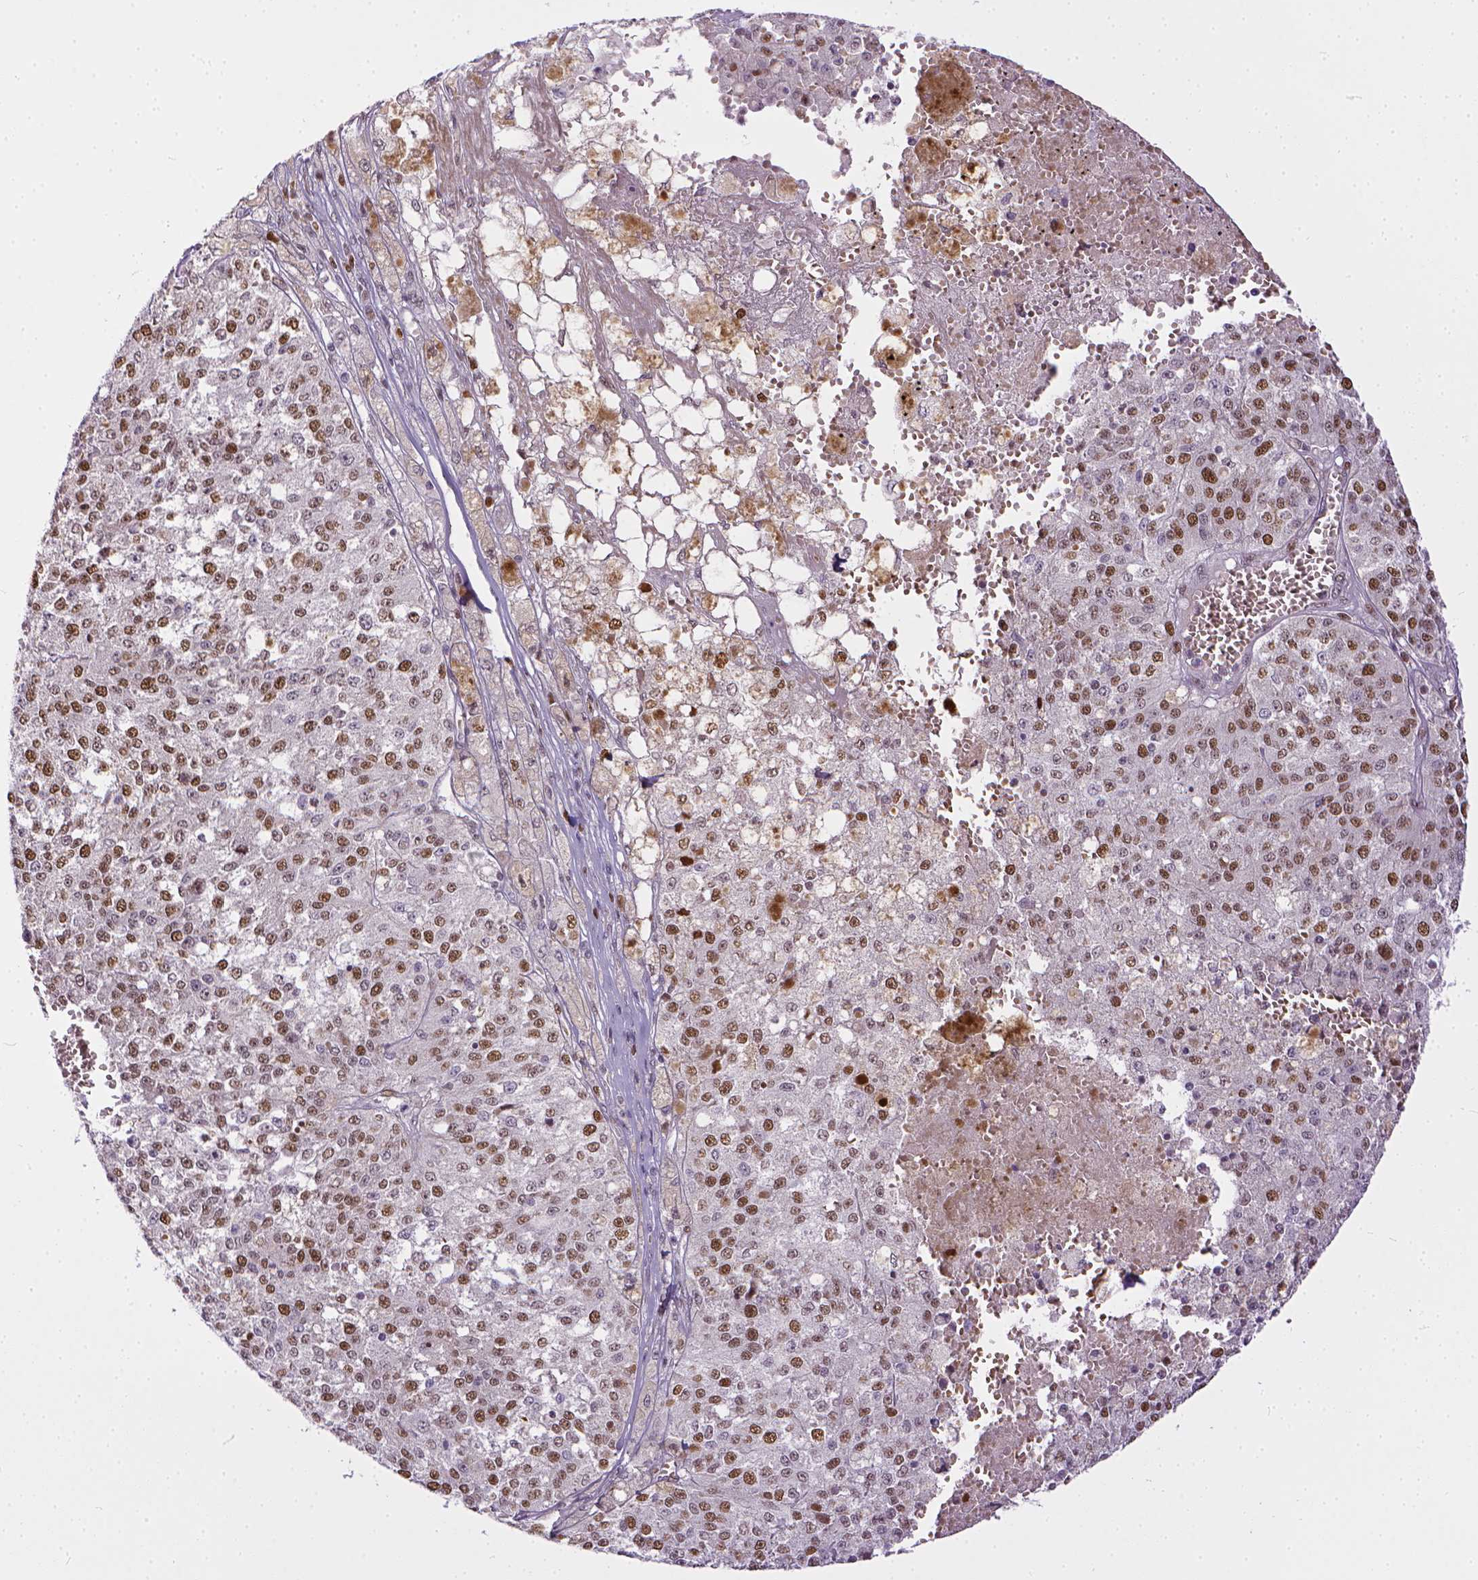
{"staining": {"intensity": "moderate", "quantity": ">75%", "location": "nuclear"}, "tissue": "melanoma", "cell_type": "Tumor cells", "image_type": "cancer", "snomed": [{"axis": "morphology", "description": "Malignant melanoma, Metastatic site"}, {"axis": "topography", "description": "Lymph node"}], "caption": "This photomicrograph reveals melanoma stained with immunohistochemistry to label a protein in brown. The nuclear of tumor cells show moderate positivity for the protein. Nuclei are counter-stained blue.", "gene": "ERCC1", "patient": {"sex": "female", "age": 64}}